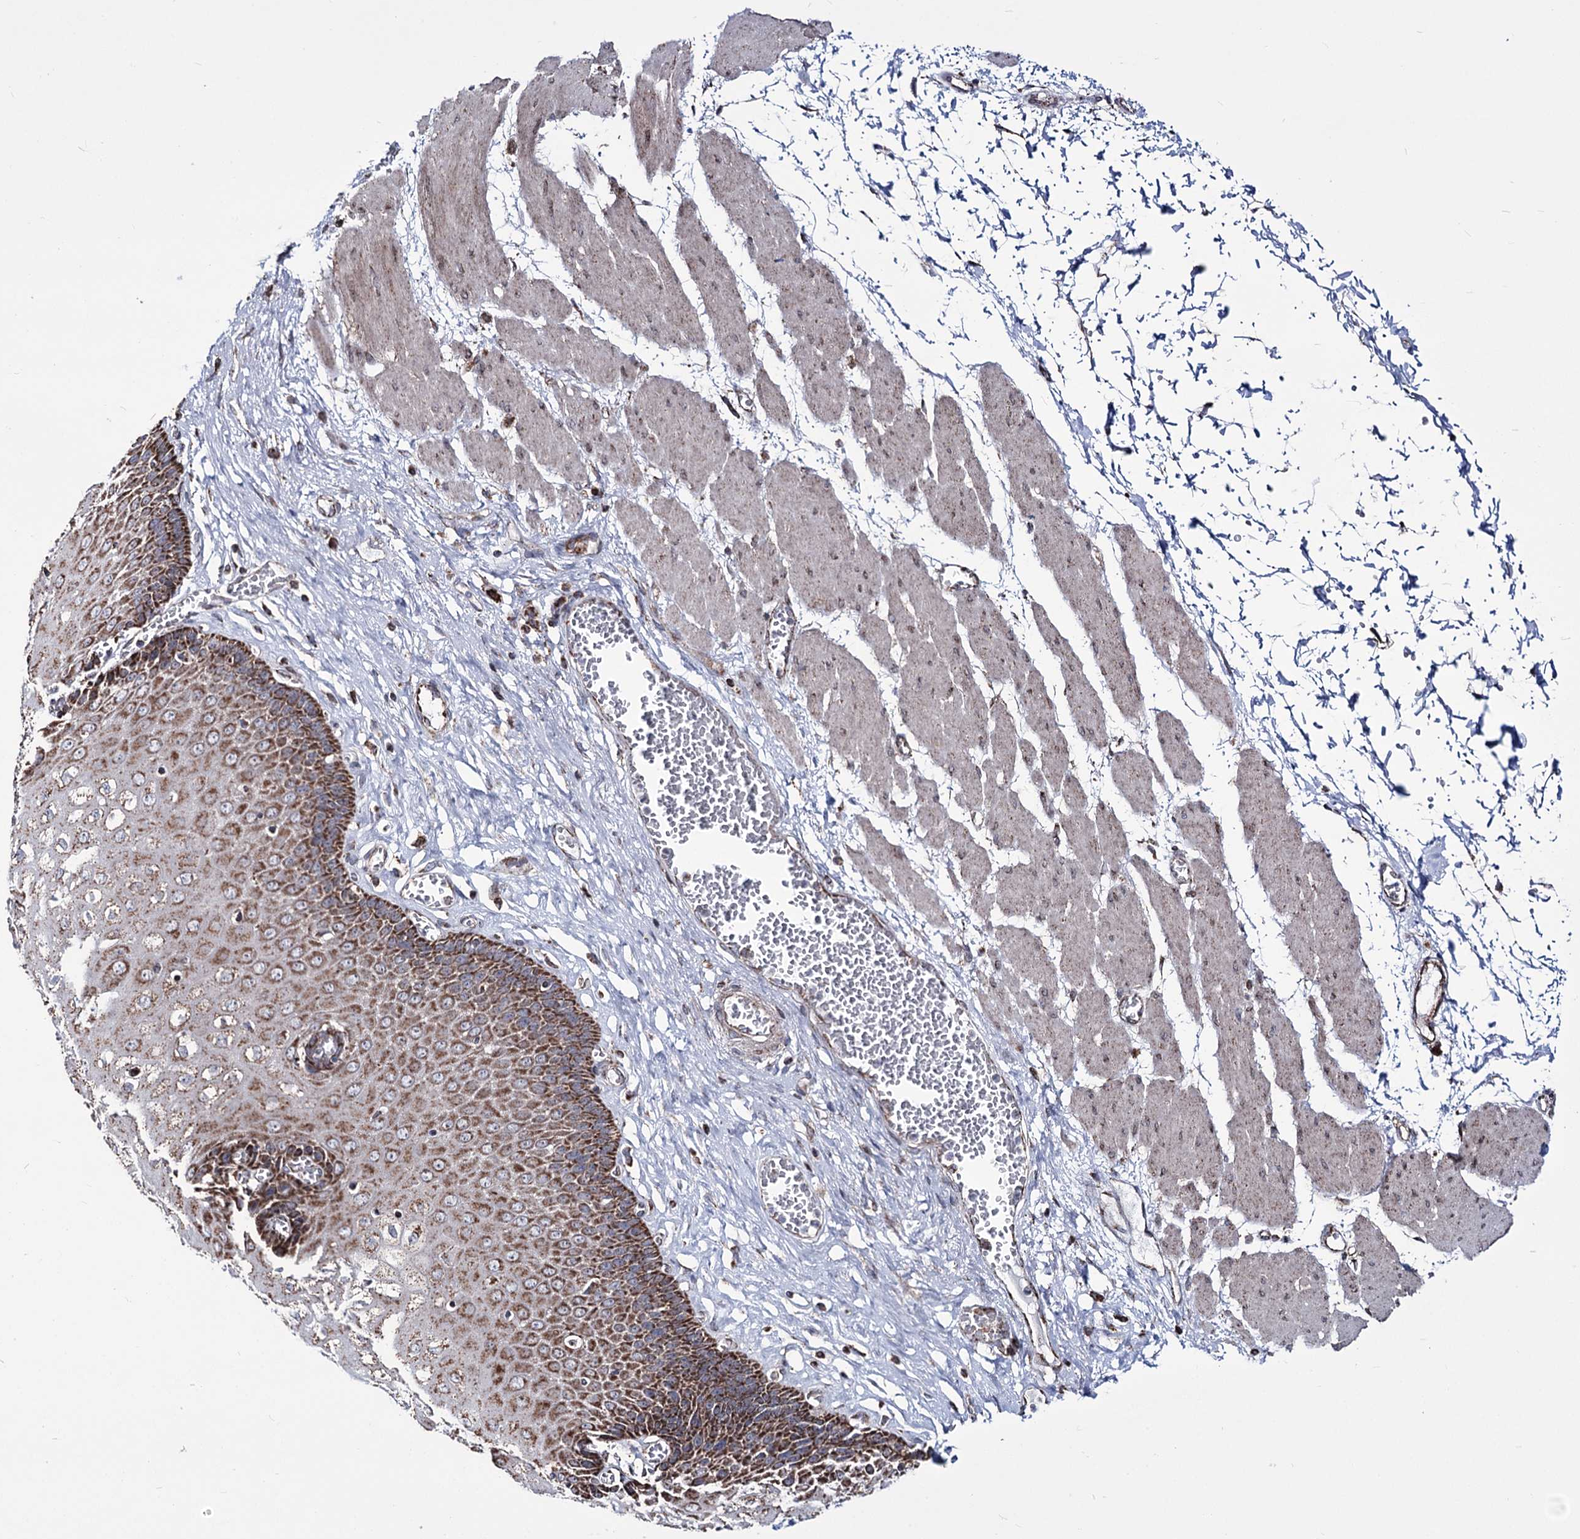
{"staining": {"intensity": "moderate", "quantity": ">75%", "location": "cytoplasmic/membranous"}, "tissue": "esophagus", "cell_type": "Squamous epithelial cells", "image_type": "normal", "snomed": [{"axis": "morphology", "description": "Normal tissue, NOS"}, {"axis": "topography", "description": "Esophagus"}], "caption": "Immunohistochemical staining of unremarkable human esophagus exhibits medium levels of moderate cytoplasmic/membranous positivity in approximately >75% of squamous epithelial cells.", "gene": "CREB3L4", "patient": {"sex": "male", "age": 60}}